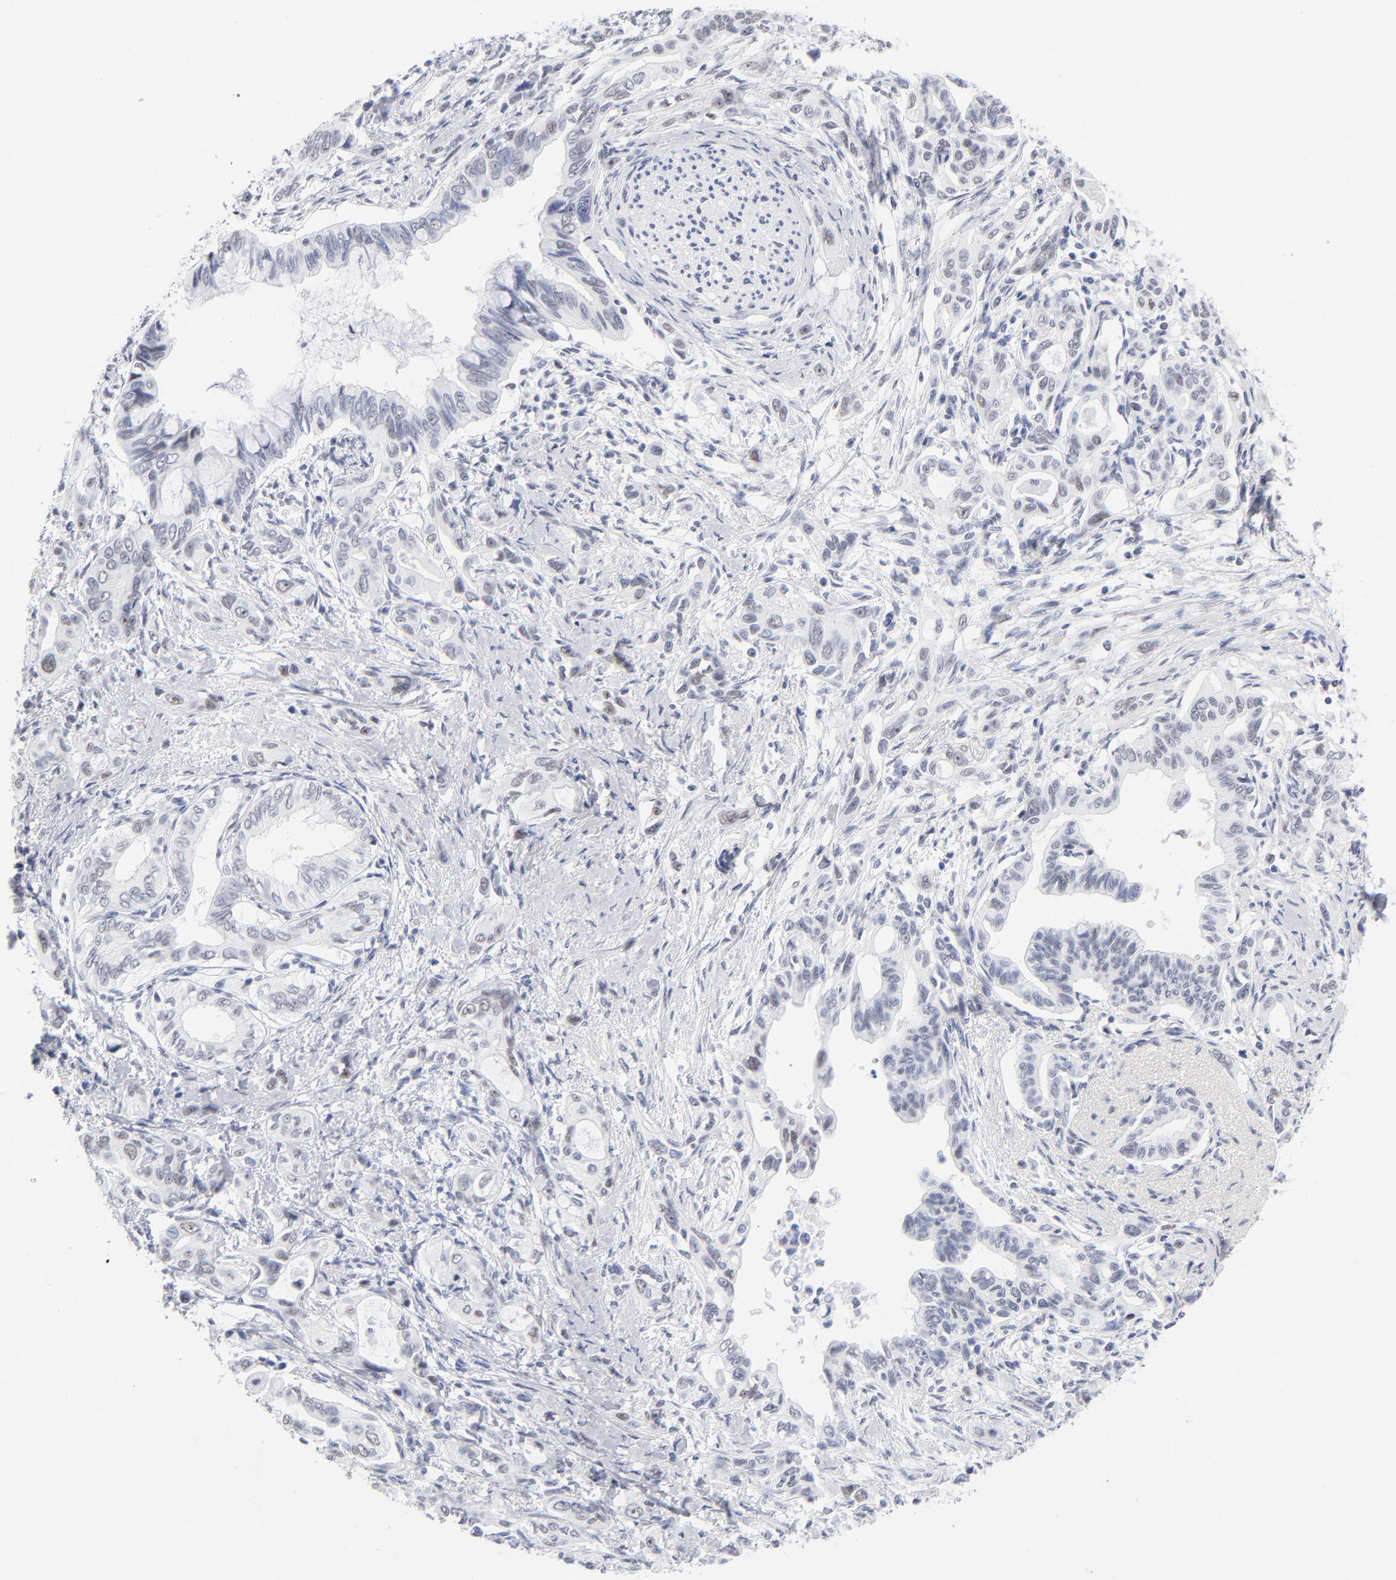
{"staining": {"intensity": "weak", "quantity": "<25%", "location": "nuclear"}, "tissue": "pancreatic cancer", "cell_type": "Tumor cells", "image_type": "cancer", "snomed": [{"axis": "morphology", "description": "Adenocarcinoma, NOS"}, {"axis": "topography", "description": "Pancreas"}], "caption": "This is an immunohistochemistry micrograph of pancreatic adenocarcinoma. There is no staining in tumor cells.", "gene": "SNRPB", "patient": {"sex": "female", "age": 60}}